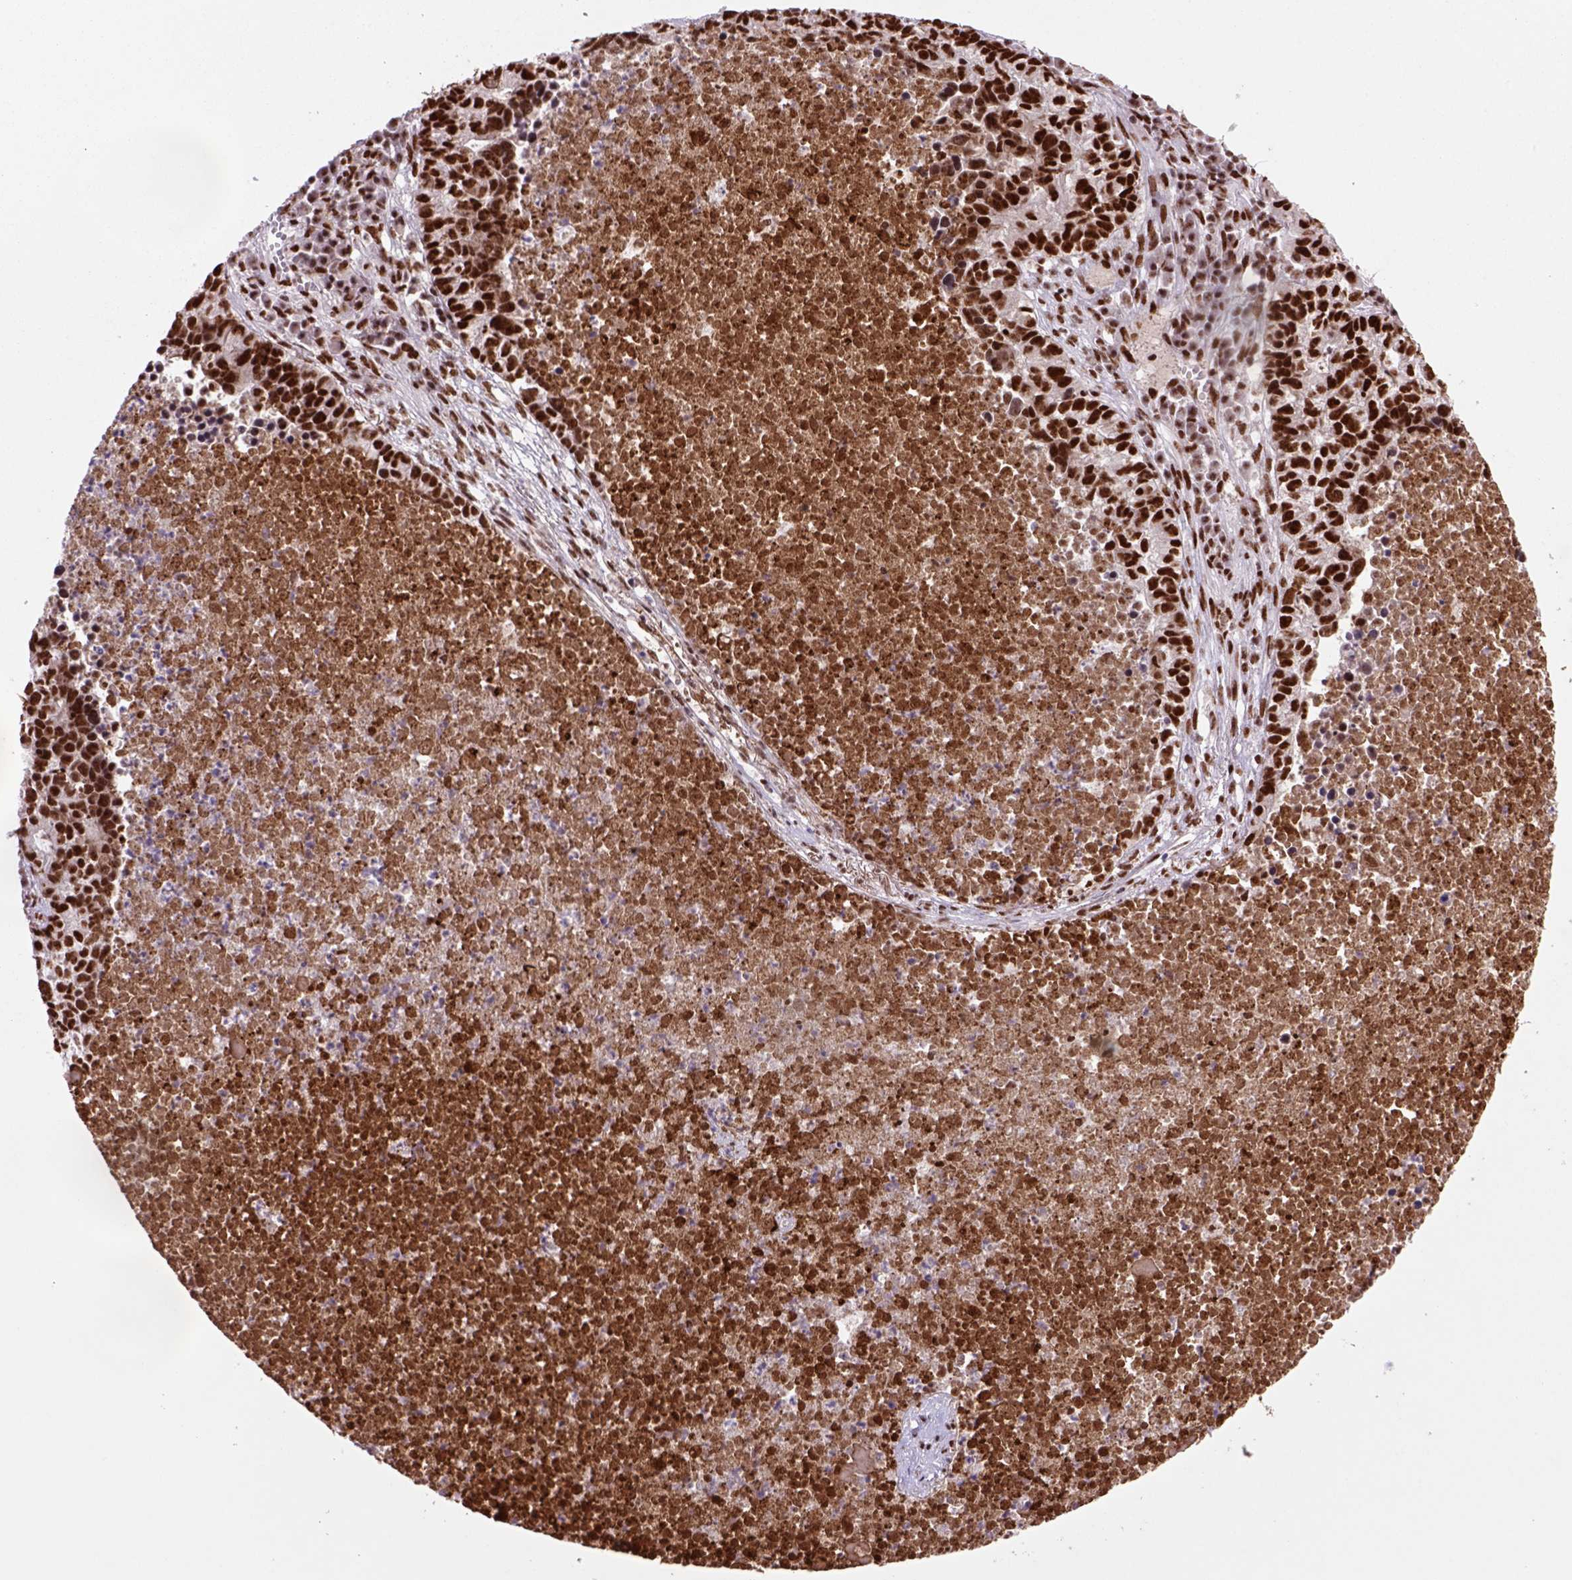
{"staining": {"intensity": "strong", "quantity": ">75%", "location": "nuclear"}, "tissue": "lung cancer", "cell_type": "Tumor cells", "image_type": "cancer", "snomed": [{"axis": "morphology", "description": "Adenocarcinoma, NOS"}, {"axis": "topography", "description": "Lung"}], "caption": "Strong nuclear staining for a protein is appreciated in approximately >75% of tumor cells of lung cancer (adenocarcinoma) using IHC.", "gene": "NSMCE2", "patient": {"sex": "male", "age": 57}}